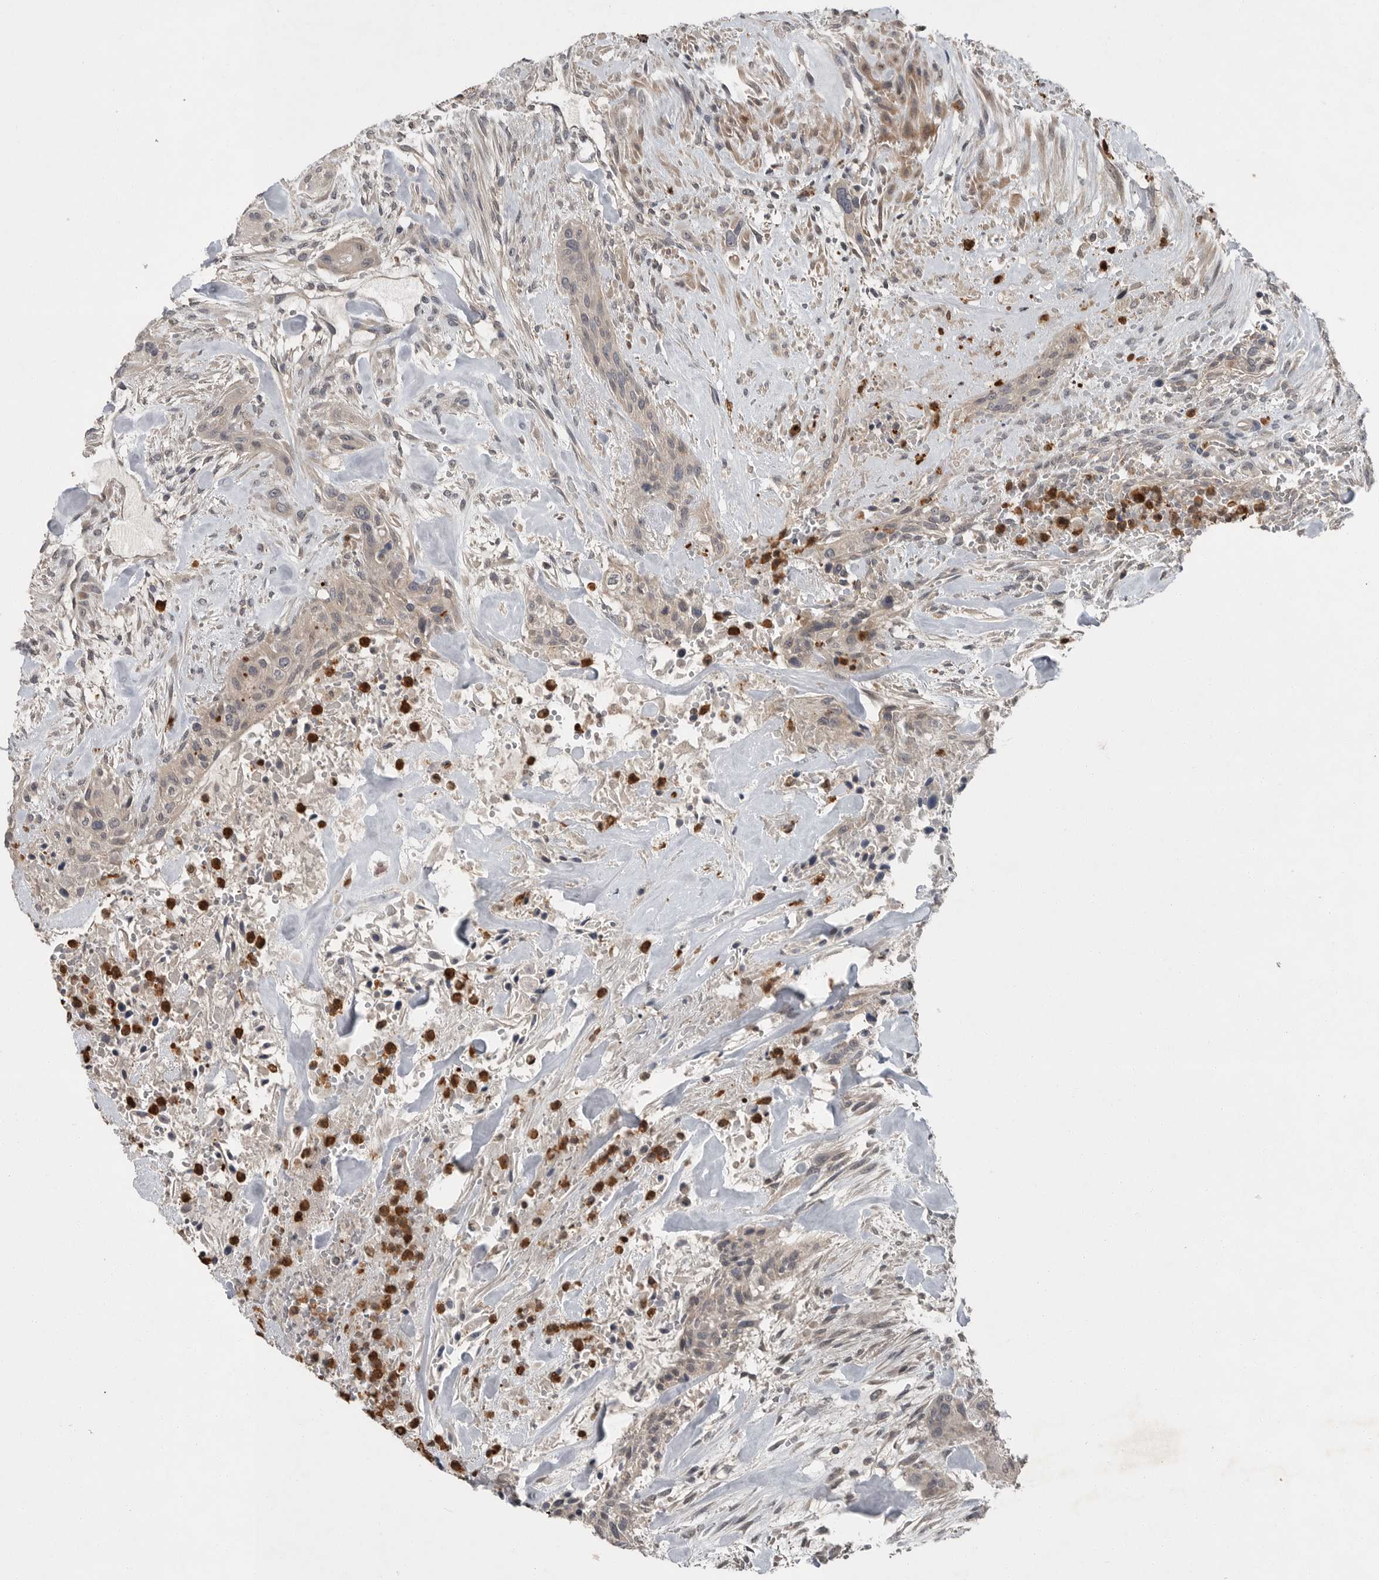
{"staining": {"intensity": "weak", "quantity": "25%-75%", "location": "cytoplasmic/membranous"}, "tissue": "urothelial cancer", "cell_type": "Tumor cells", "image_type": "cancer", "snomed": [{"axis": "morphology", "description": "Urothelial carcinoma, High grade"}, {"axis": "topography", "description": "Urinary bladder"}], "caption": "The histopathology image reveals immunohistochemical staining of urothelial cancer. There is weak cytoplasmic/membranous expression is seen in approximately 25%-75% of tumor cells. Immunohistochemistry stains the protein of interest in brown and the nuclei are stained blue.", "gene": "SCP2", "patient": {"sex": "male", "age": 35}}